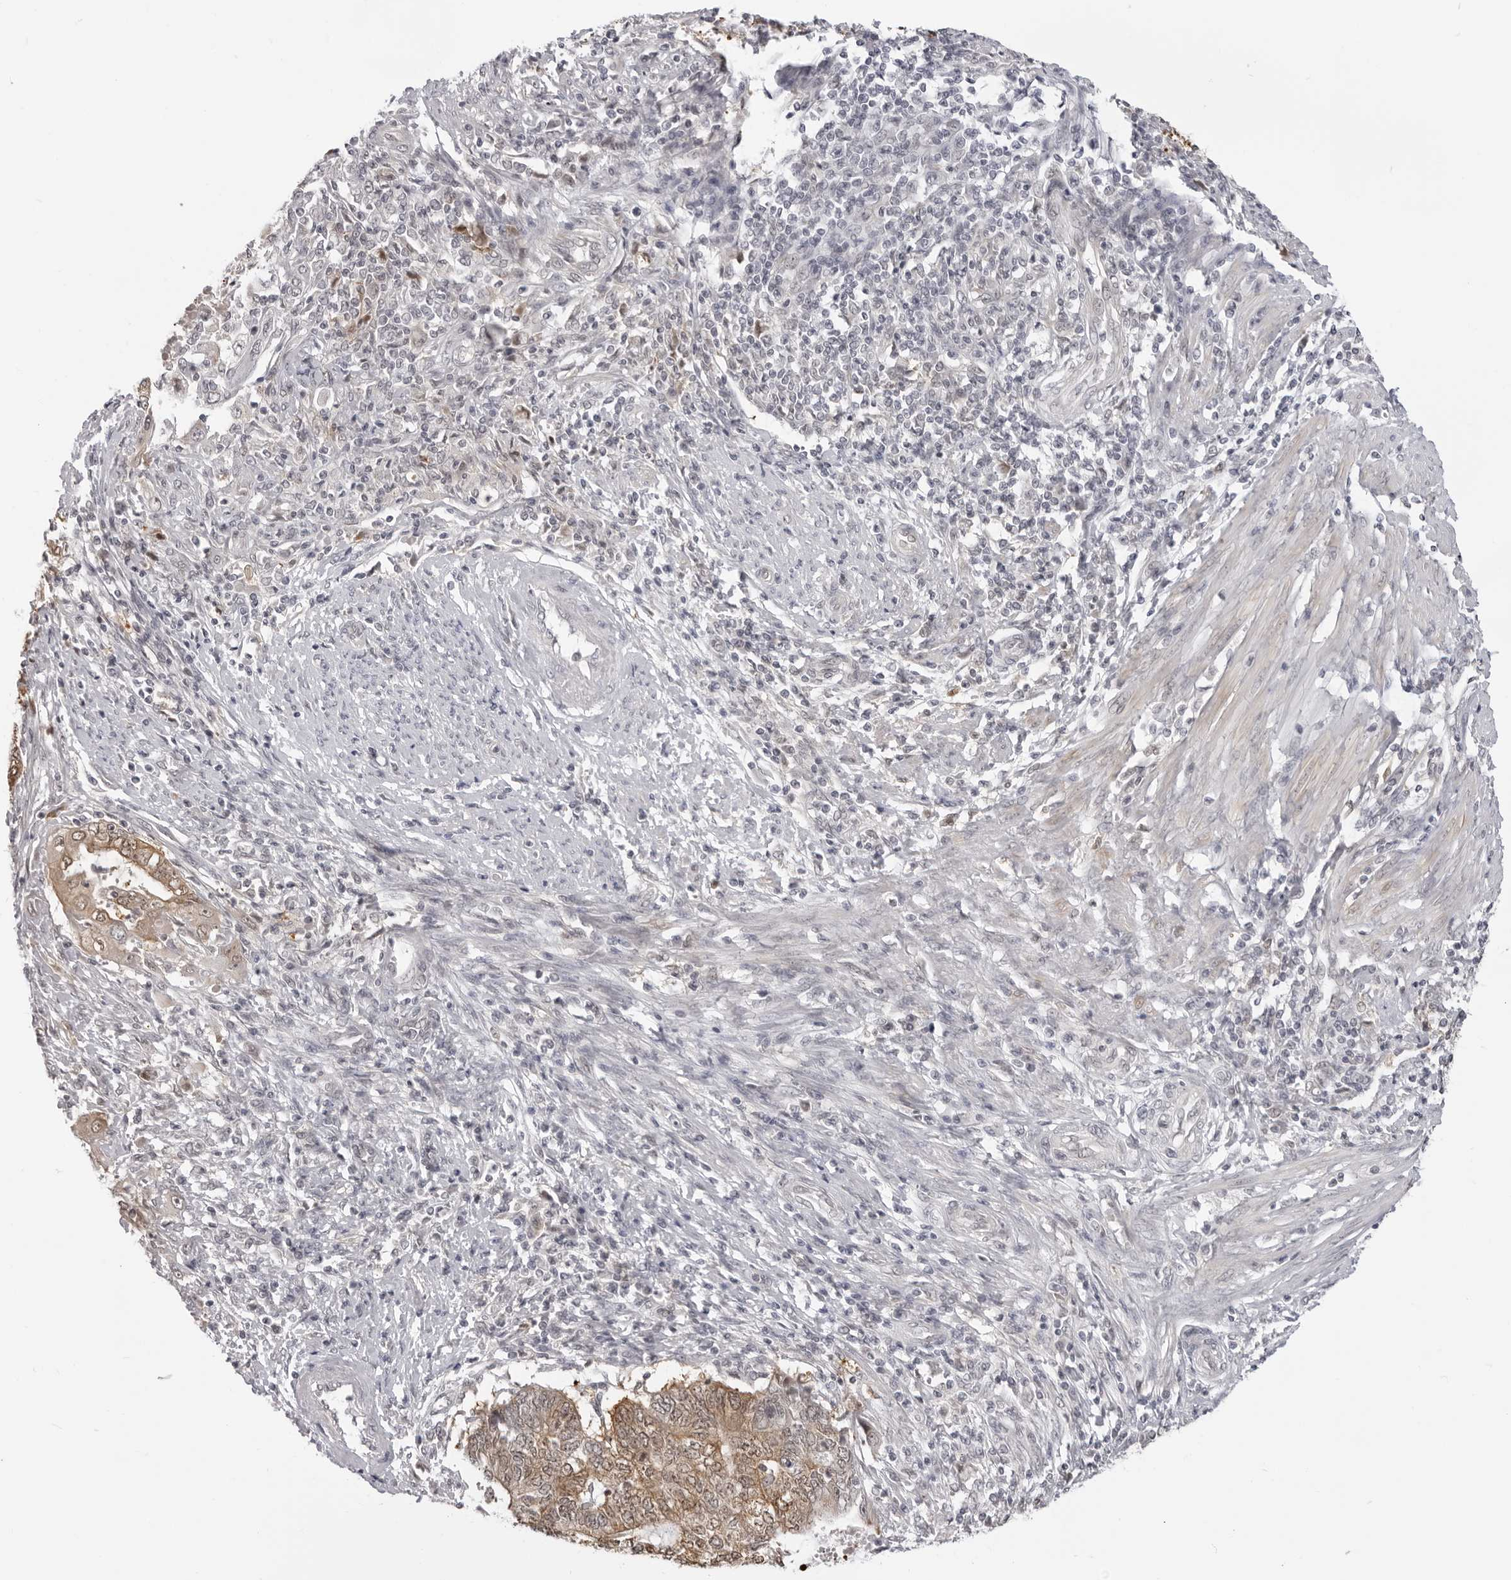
{"staining": {"intensity": "moderate", "quantity": ">75%", "location": "cytoplasmic/membranous,nuclear"}, "tissue": "endometrial cancer", "cell_type": "Tumor cells", "image_type": "cancer", "snomed": [{"axis": "morphology", "description": "Adenocarcinoma, NOS"}, {"axis": "topography", "description": "Uterus"}, {"axis": "topography", "description": "Endometrium"}], "caption": "Human adenocarcinoma (endometrial) stained for a protein (brown) displays moderate cytoplasmic/membranous and nuclear positive positivity in about >75% of tumor cells.", "gene": "SRGAP2", "patient": {"sex": "female", "age": 70}}